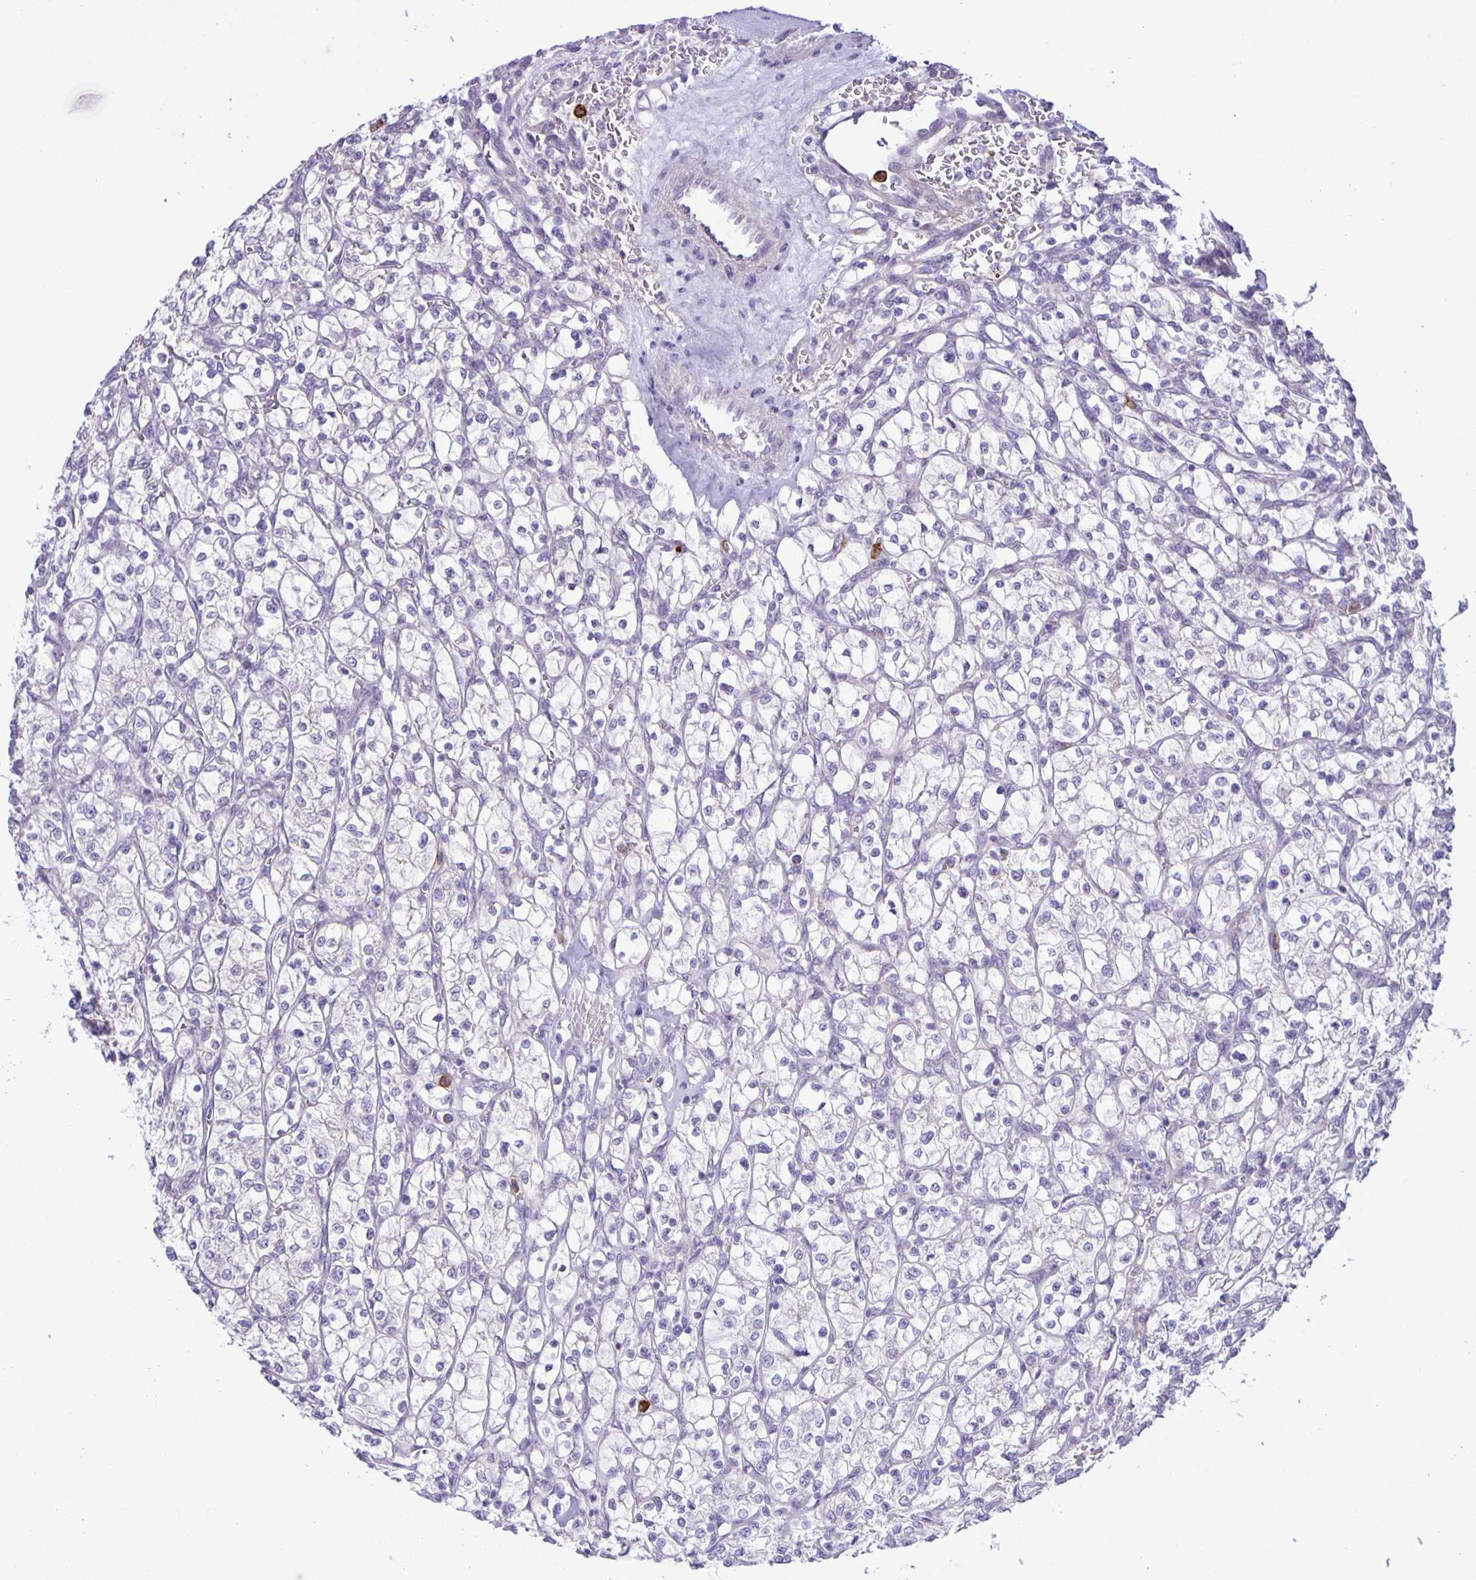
{"staining": {"intensity": "negative", "quantity": "none", "location": "none"}, "tissue": "renal cancer", "cell_type": "Tumor cells", "image_type": "cancer", "snomed": [{"axis": "morphology", "description": "Adenocarcinoma, NOS"}, {"axis": "topography", "description": "Kidney"}], "caption": "This is a image of IHC staining of renal cancer, which shows no staining in tumor cells. Brightfield microscopy of IHC stained with DAB (3,3'-diaminobenzidine) (brown) and hematoxylin (blue), captured at high magnification.", "gene": "ADCK1", "patient": {"sex": "female", "age": 64}}